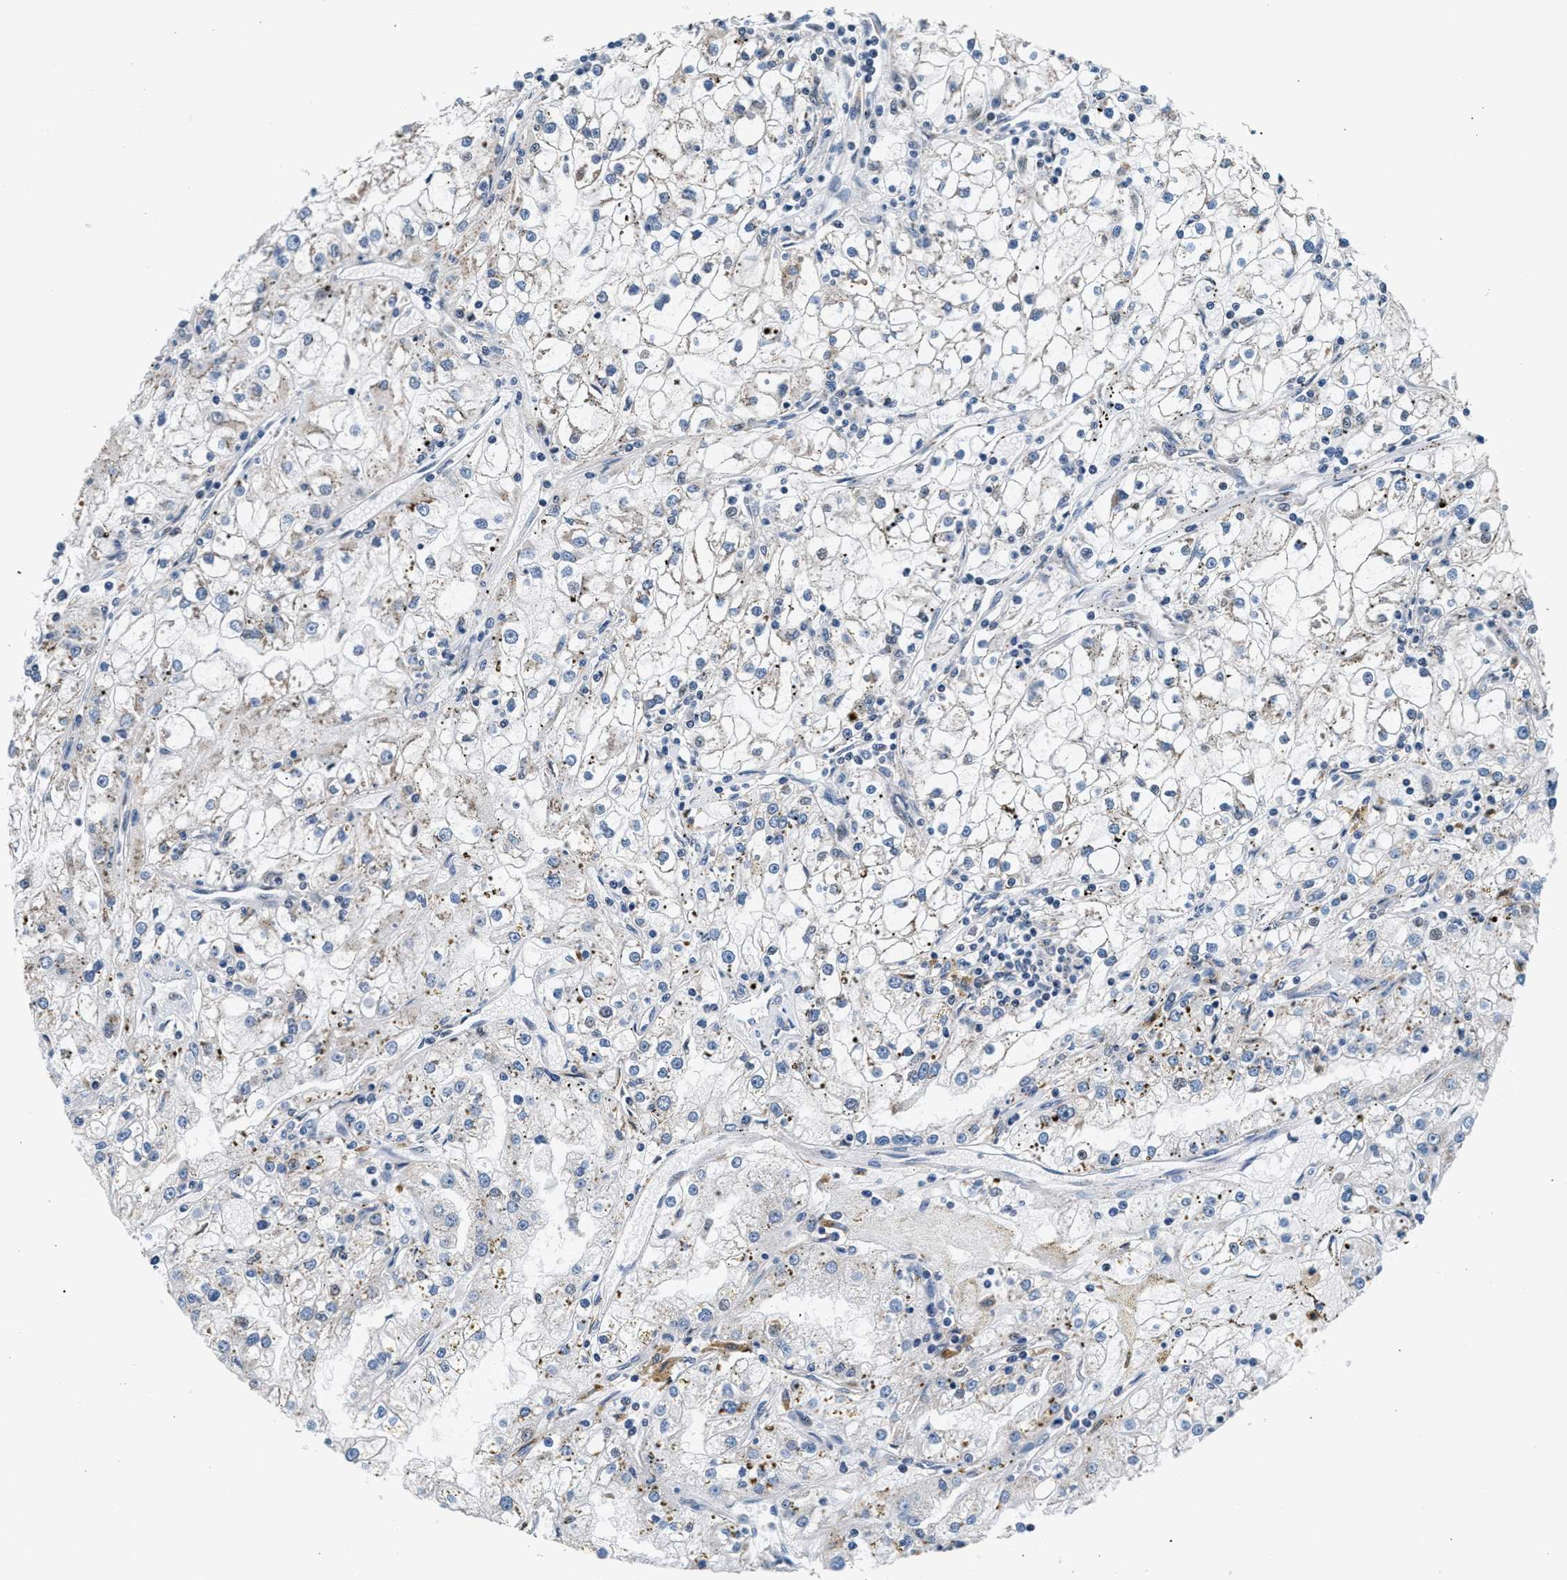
{"staining": {"intensity": "negative", "quantity": "none", "location": "none"}, "tissue": "renal cancer", "cell_type": "Tumor cells", "image_type": "cancer", "snomed": [{"axis": "morphology", "description": "Adenocarcinoma, NOS"}, {"axis": "topography", "description": "Kidney"}], "caption": "This is a photomicrograph of immunohistochemistry staining of renal cancer (adenocarcinoma), which shows no positivity in tumor cells.", "gene": "KCNMB2", "patient": {"sex": "male", "age": 56}}